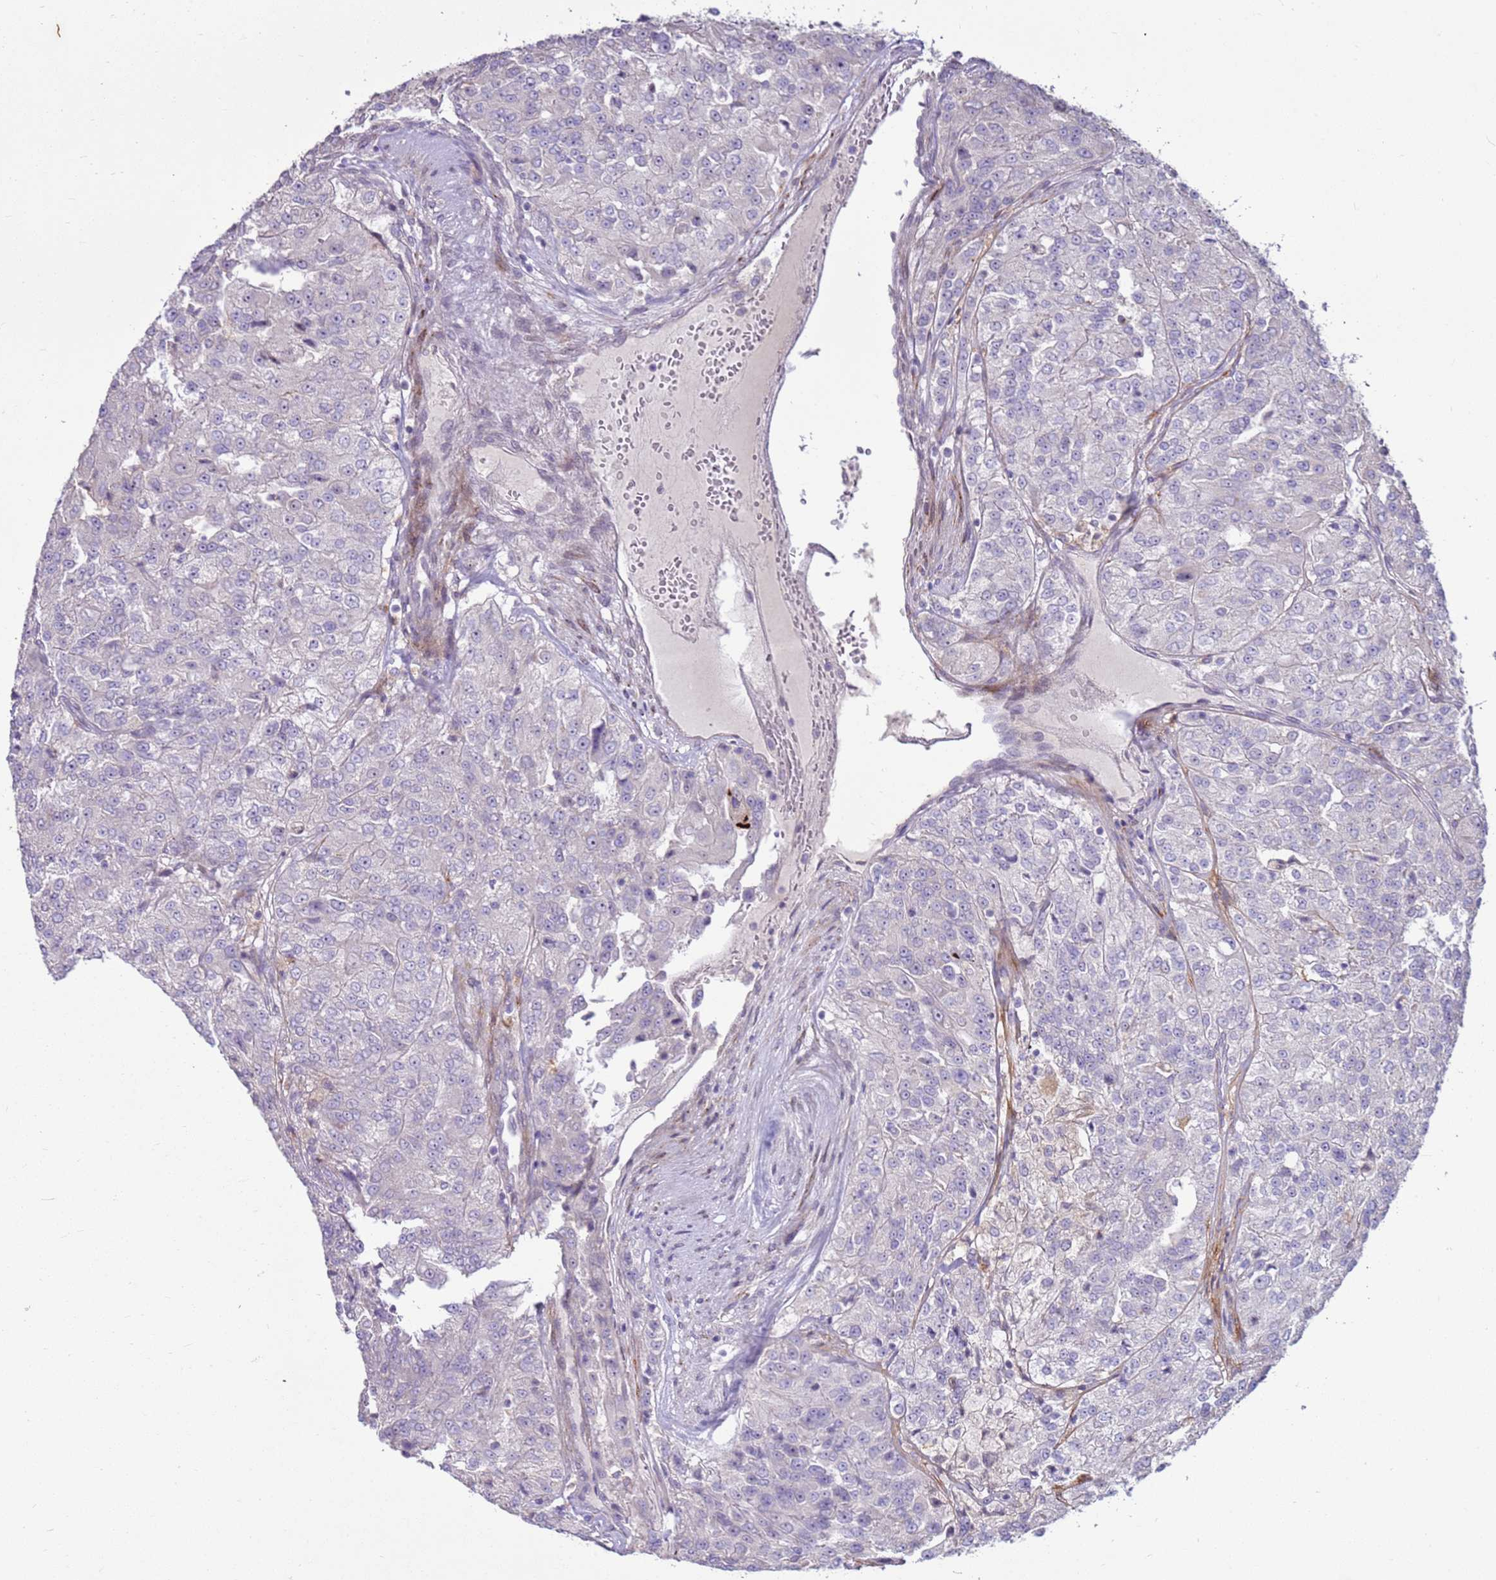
{"staining": {"intensity": "negative", "quantity": "none", "location": "none"}, "tissue": "renal cancer", "cell_type": "Tumor cells", "image_type": "cancer", "snomed": [{"axis": "morphology", "description": "Adenocarcinoma, NOS"}, {"axis": "topography", "description": "Kidney"}], "caption": "A high-resolution micrograph shows immunohistochemistry (IHC) staining of renal adenocarcinoma, which demonstrates no significant expression in tumor cells. (Stains: DAB immunohistochemistry with hematoxylin counter stain, Microscopy: brightfield microscopy at high magnification).", "gene": "LGI4", "patient": {"sex": "female", "age": 63}}